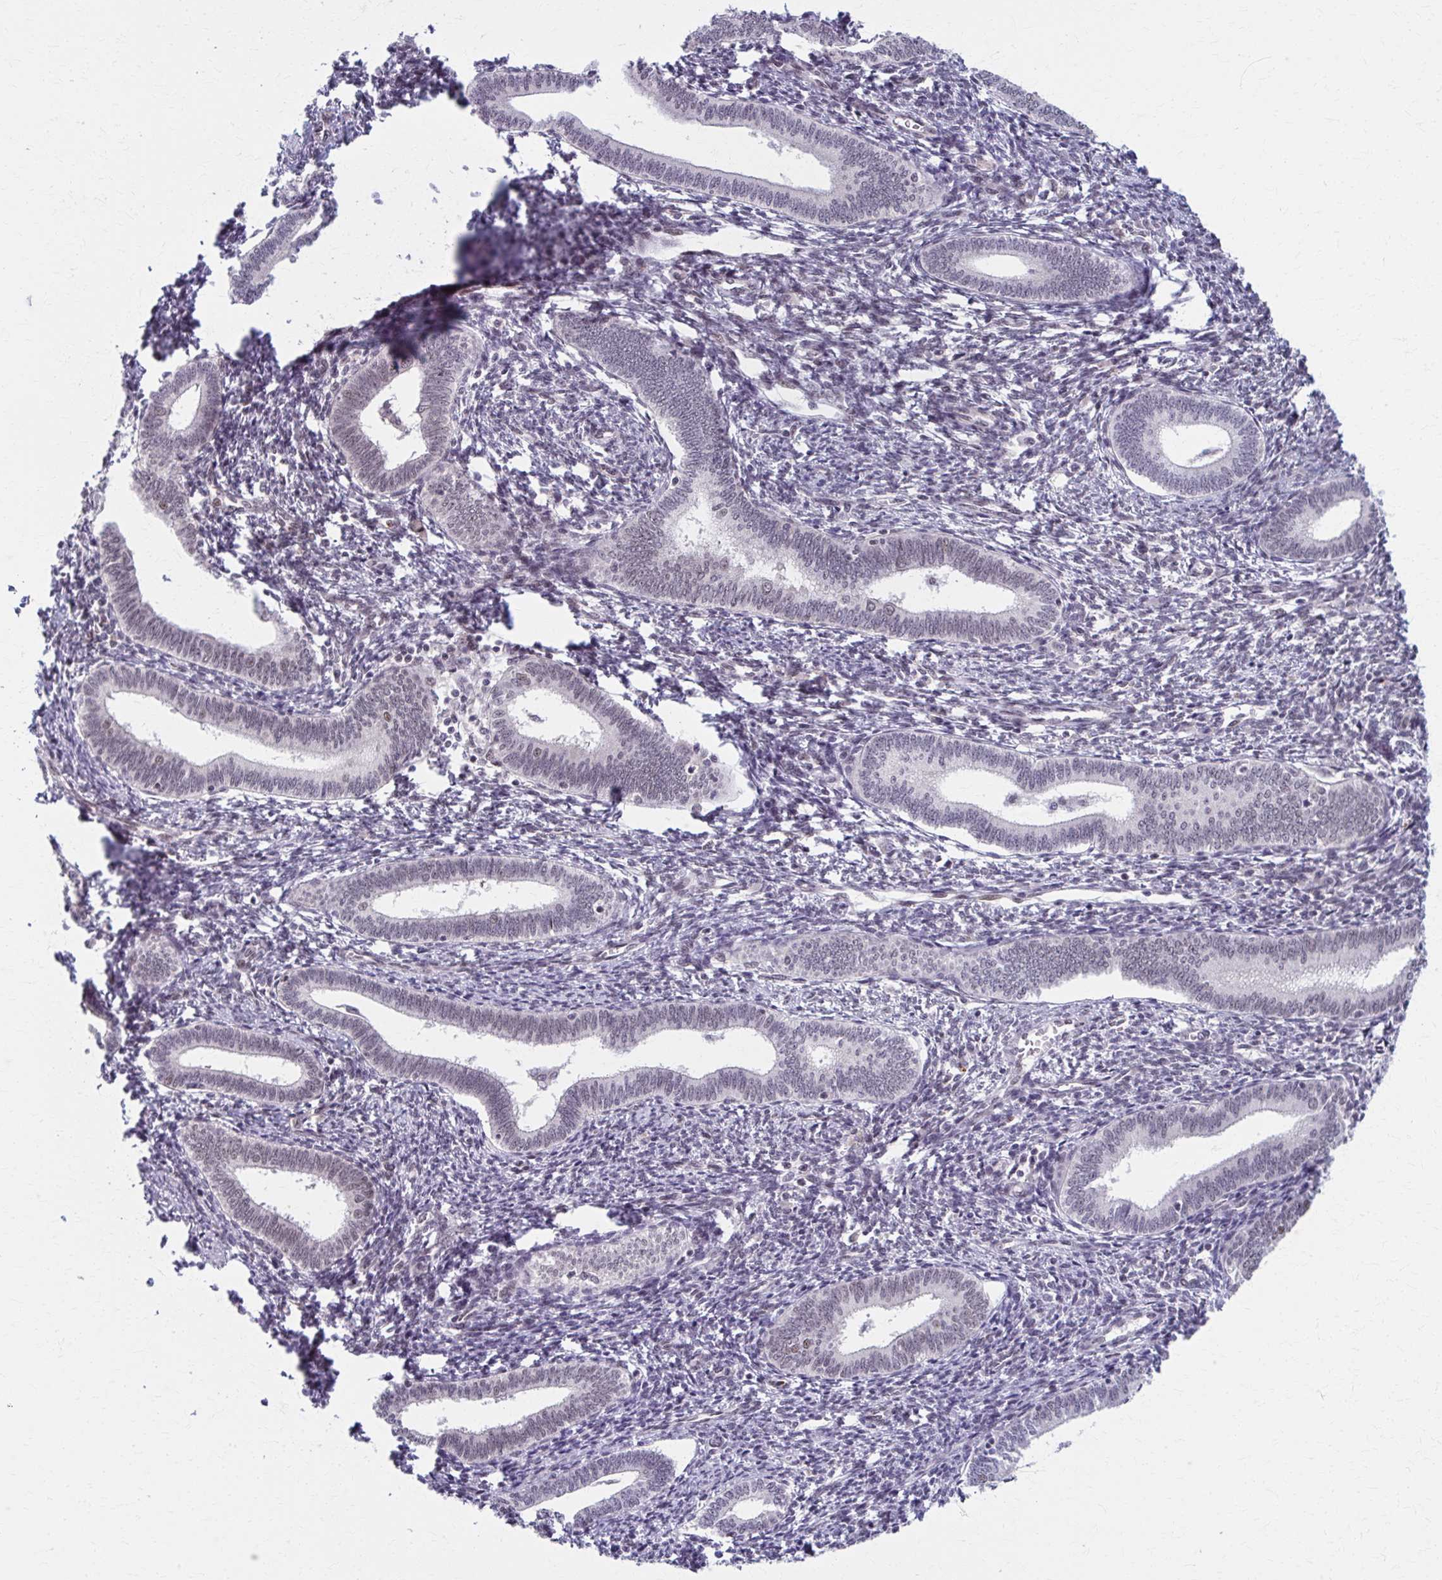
{"staining": {"intensity": "negative", "quantity": "none", "location": "none"}, "tissue": "endometrium", "cell_type": "Cells in endometrial stroma", "image_type": "normal", "snomed": [{"axis": "morphology", "description": "Normal tissue, NOS"}, {"axis": "topography", "description": "Endometrium"}], "caption": "This is a micrograph of immunohistochemistry staining of normal endometrium, which shows no staining in cells in endometrial stroma.", "gene": "SETBP1", "patient": {"sex": "female", "age": 41}}